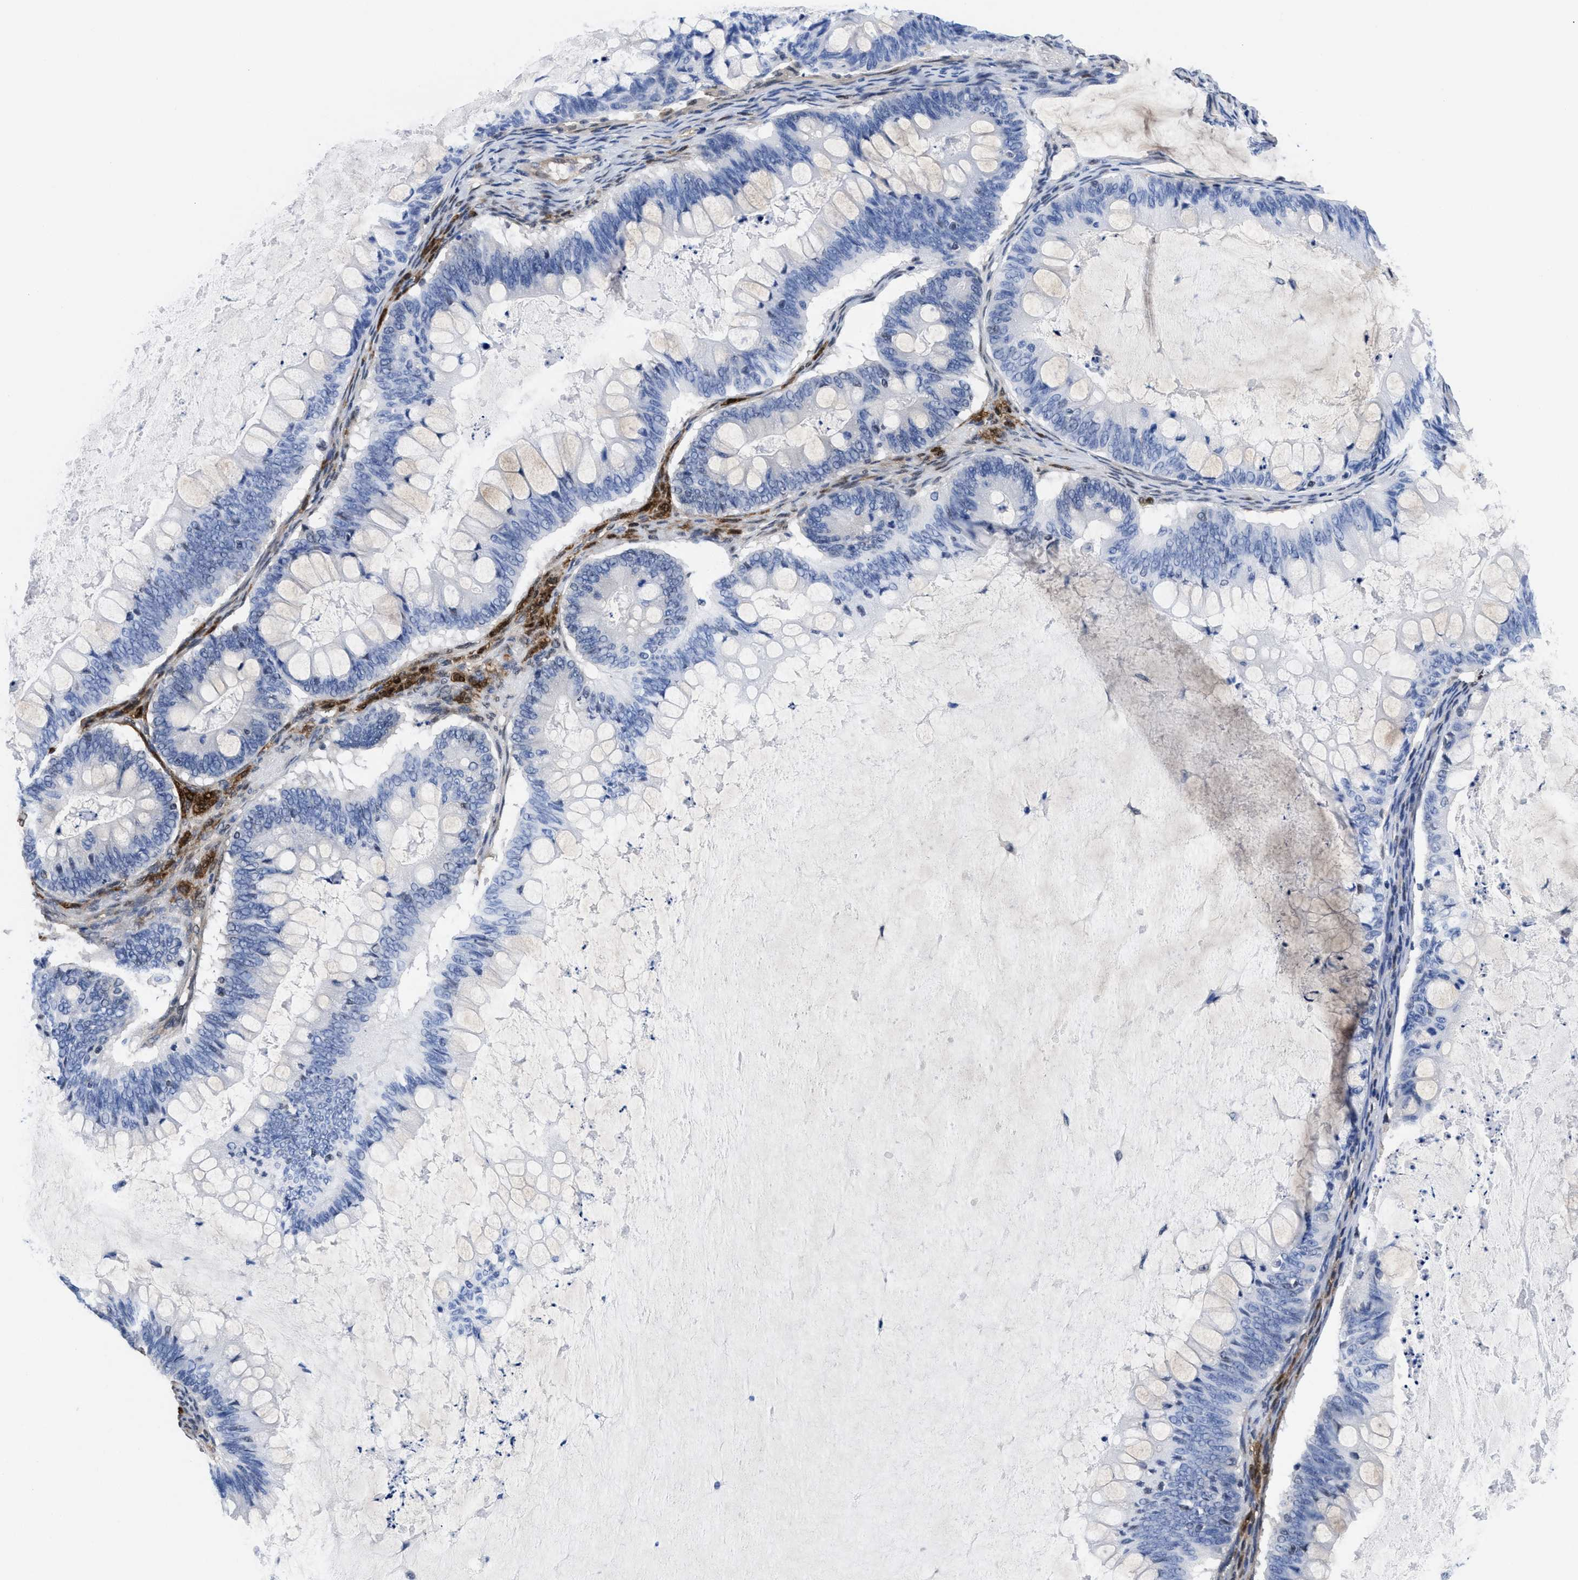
{"staining": {"intensity": "negative", "quantity": "none", "location": "none"}, "tissue": "ovarian cancer", "cell_type": "Tumor cells", "image_type": "cancer", "snomed": [{"axis": "morphology", "description": "Cystadenocarcinoma, mucinous, NOS"}, {"axis": "topography", "description": "Ovary"}], "caption": "Immunohistochemistry photomicrograph of ovarian cancer (mucinous cystadenocarcinoma) stained for a protein (brown), which demonstrates no positivity in tumor cells.", "gene": "ACLY", "patient": {"sex": "female", "age": 61}}